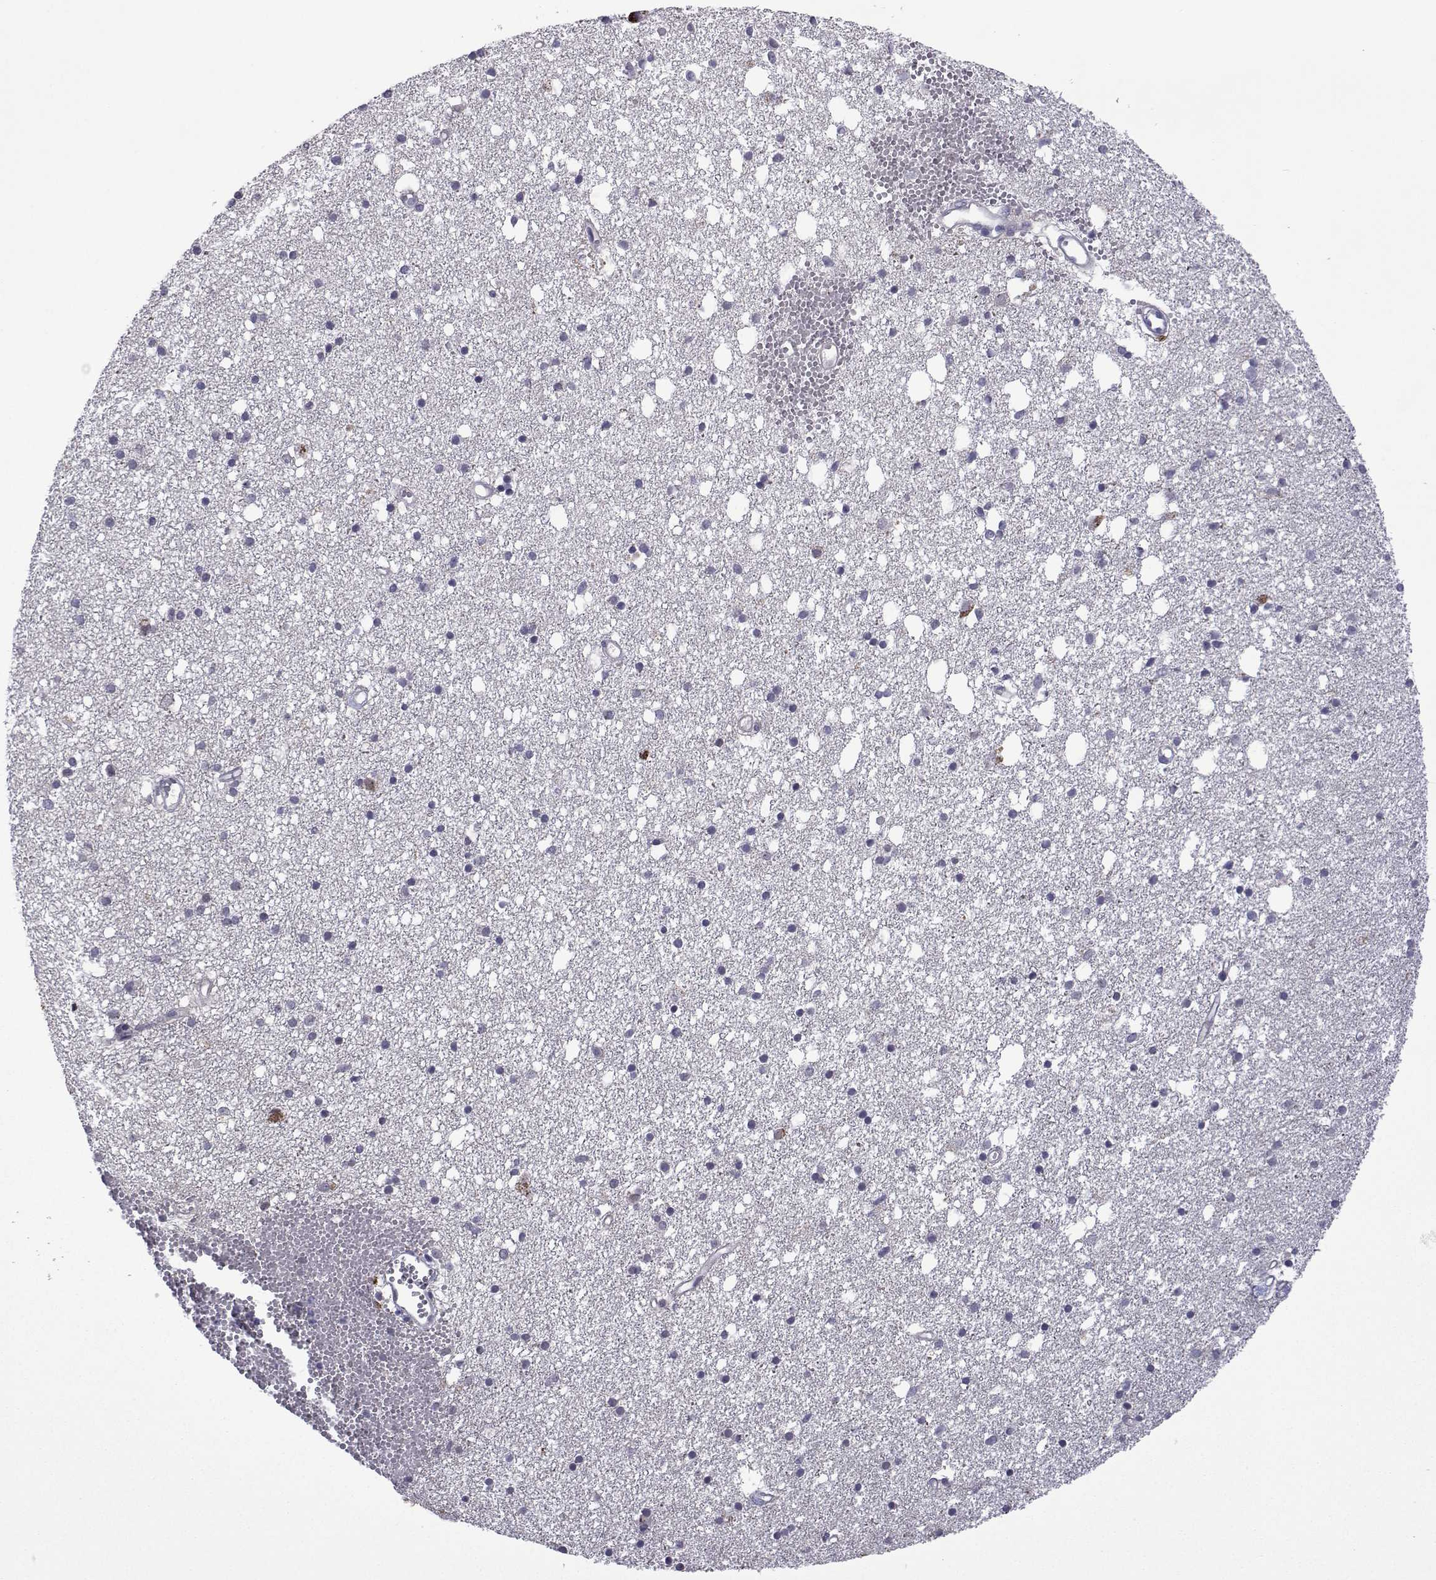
{"staining": {"intensity": "negative", "quantity": "none", "location": "none"}, "tissue": "cerebral cortex", "cell_type": "Endothelial cells", "image_type": "normal", "snomed": [{"axis": "morphology", "description": "Normal tissue, NOS"}, {"axis": "morphology", "description": "Glioma, malignant, High grade"}, {"axis": "topography", "description": "Cerebral cortex"}], "caption": "Endothelial cells show no significant protein expression in normal cerebral cortex. (DAB (3,3'-diaminobenzidine) immunohistochemistry, high magnification).", "gene": "EFCAB3", "patient": {"sex": "male", "age": 71}}